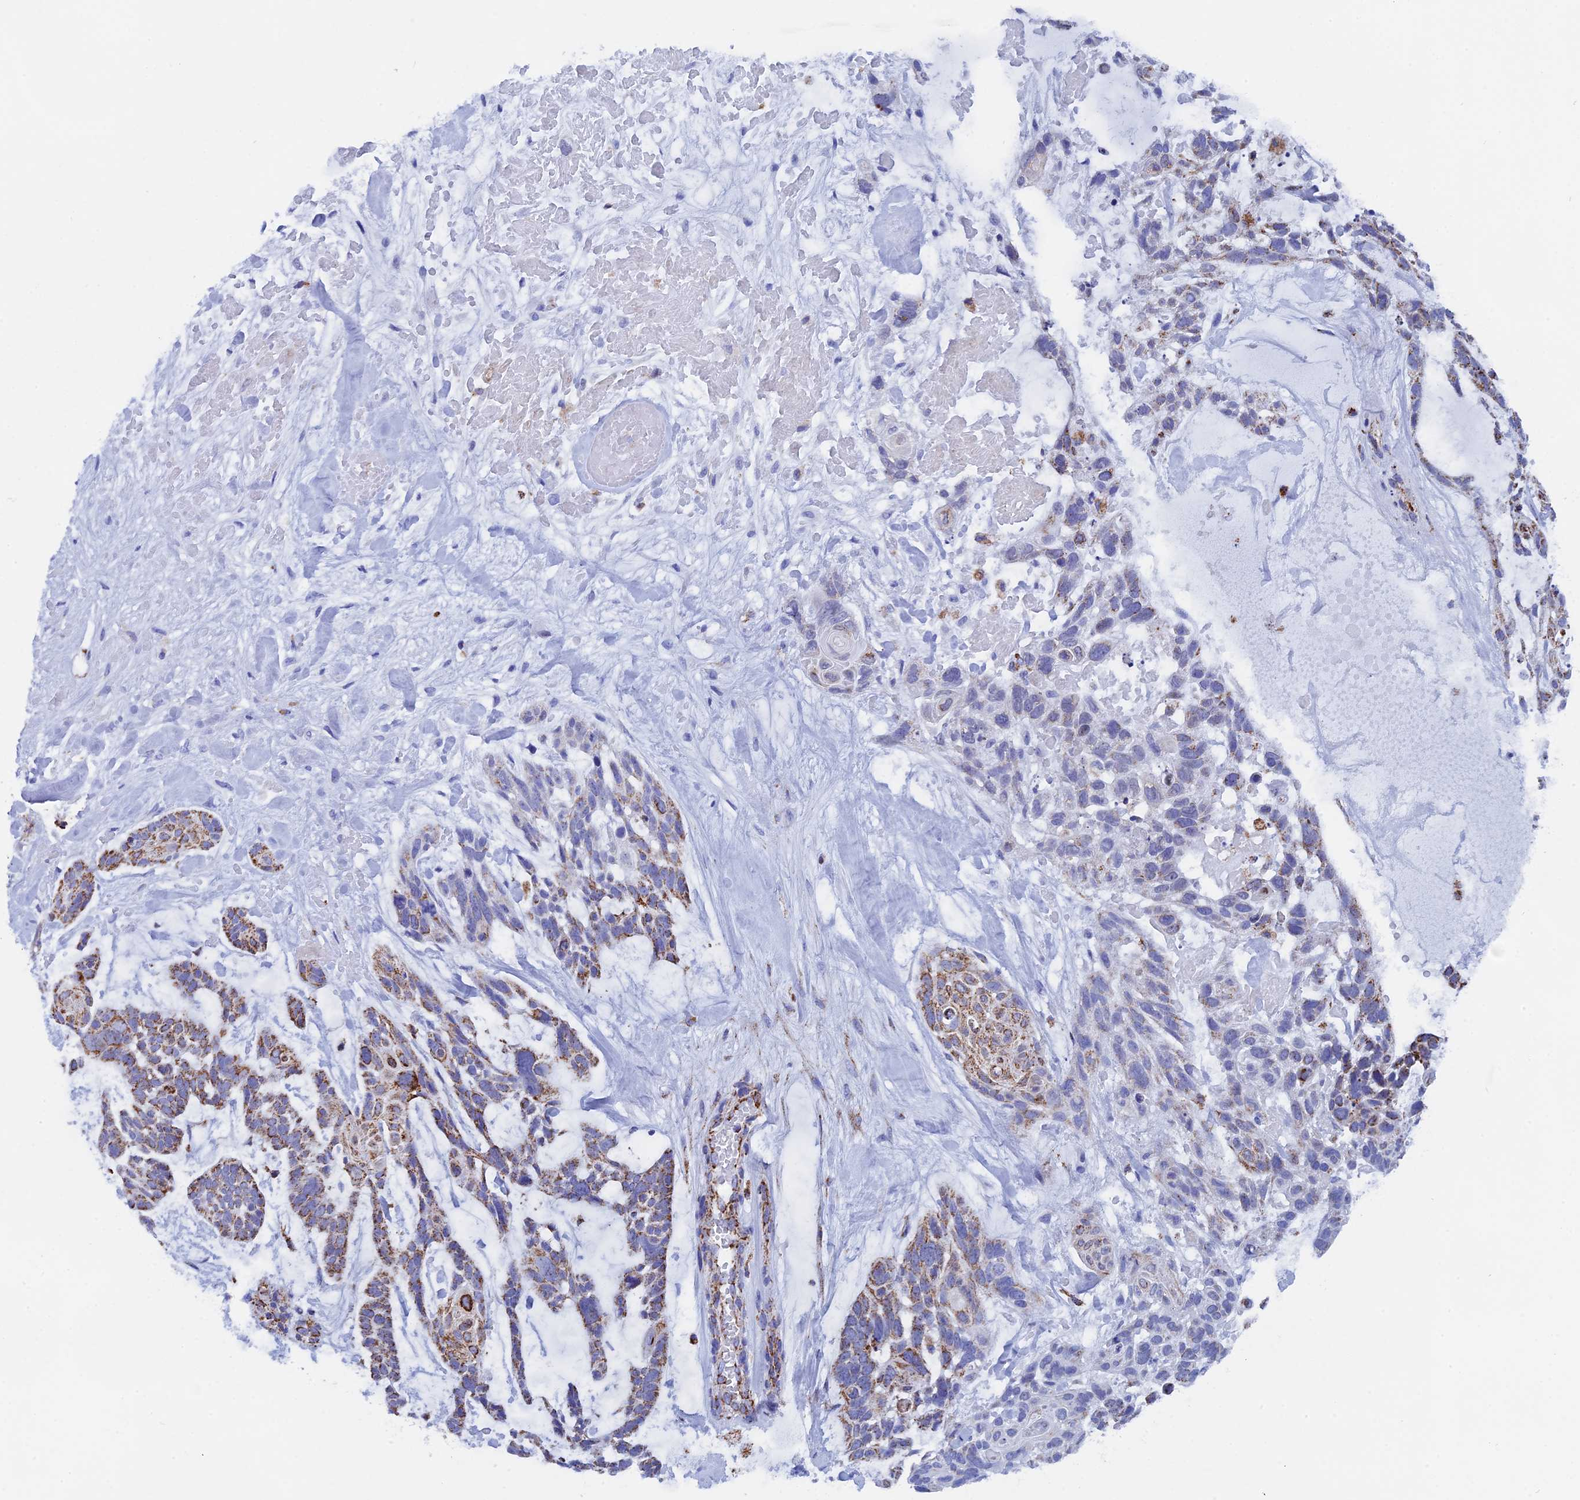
{"staining": {"intensity": "moderate", "quantity": "25%-75%", "location": "cytoplasmic/membranous"}, "tissue": "skin cancer", "cell_type": "Tumor cells", "image_type": "cancer", "snomed": [{"axis": "morphology", "description": "Basal cell carcinoma"}, {"axis": "topography", "description": "Skin"}], "caption": "Protein staining shows moderate cytoplasmic/membranous staining in about 25%-75% of tumor cells in skin basal cell carcinoma. (IHC, brightfield microscopy, high magnification).", "gene": "NDUFA5", "patient": {"sex": "male", "age": 88}}